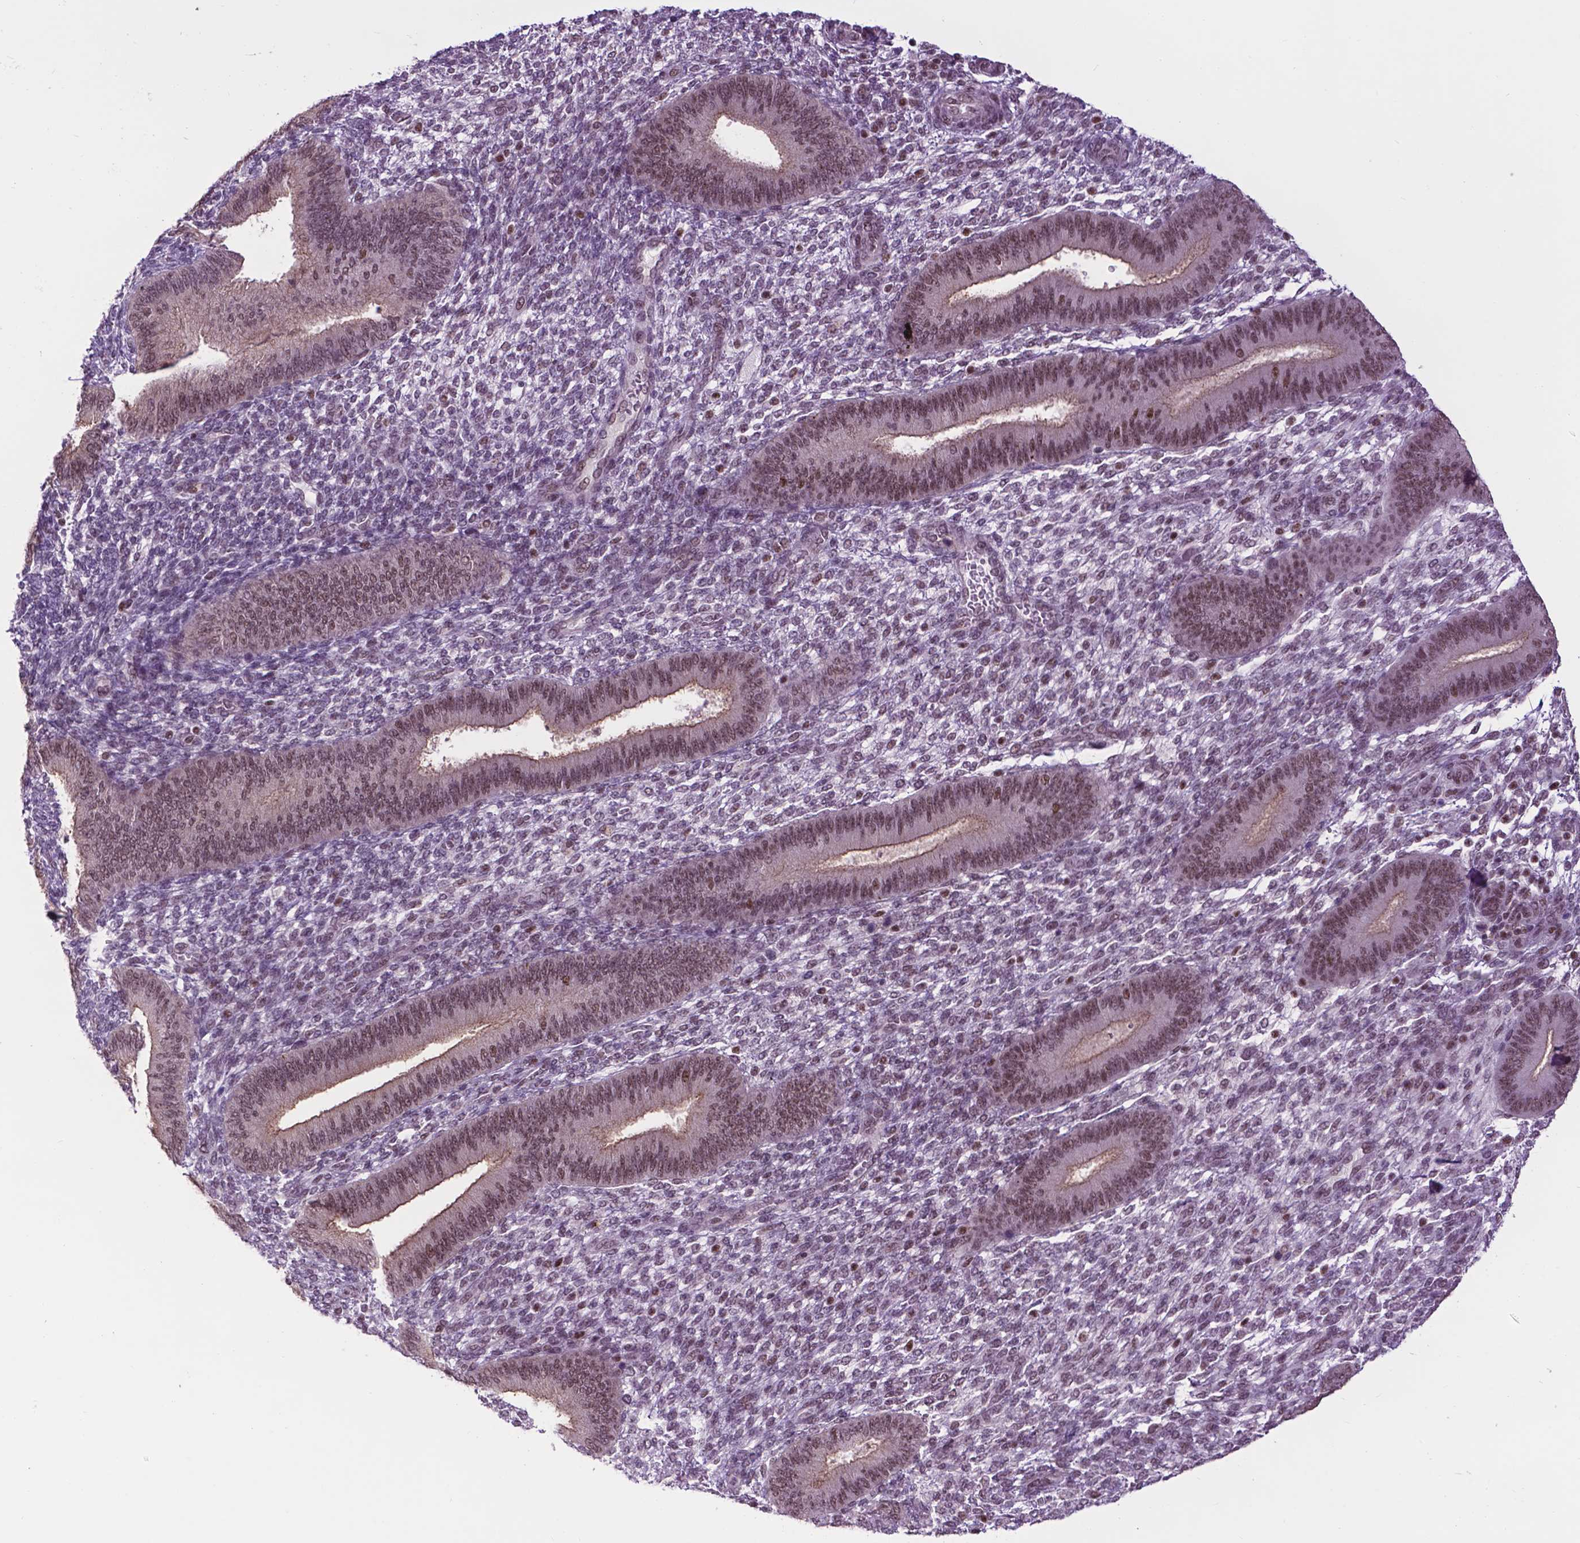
{"staining": {"intensity": "negative", "quantity": "none", "location": "none"}, "tissue": "endometrium", "cell_type": "Cells in endometrial stroma", "image_type": "normal", "snomed": [{"axis": "morphology", "description": "Normal tissue, NOS"}, {"axis": "topography", "description": "Endometrium"}], "caption": "High power microscopy micrograph of an immunohistochemistry histopathology image of normal endometrium, revealing no significant expression in cells in endometrial stroma. (Brightfield microscopy of DAB (3,3'-diaminobenzidine) immunohistochemistry (IHC) at high magnification).", "gene": "EAF1", "patient": {"sex": "female", "age": 39}}